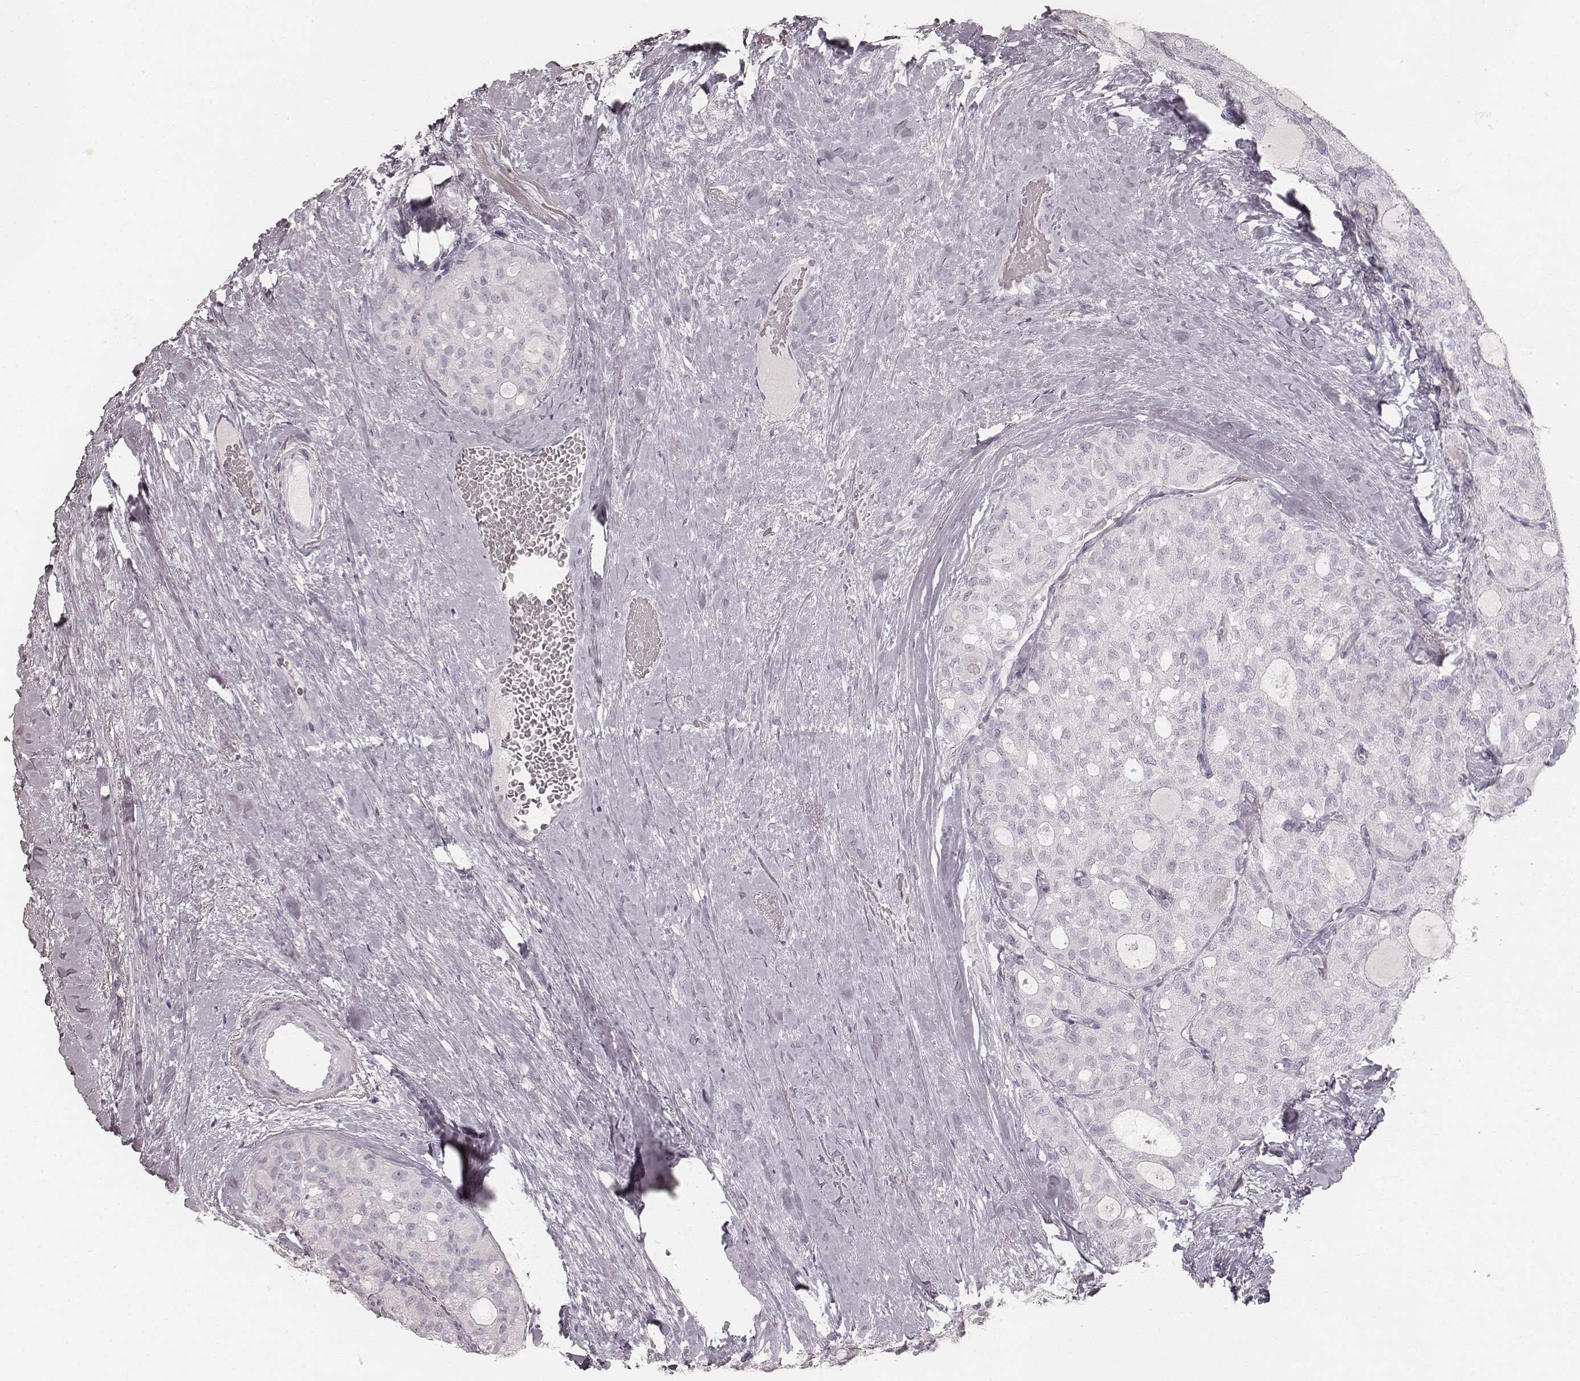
{"staining": {"intensity": "negative", "quantity": "none", "location": "none"}, "tissue": "thyroid cancer", "cell_type": "Tumor cells", "image_type": "cancer", "snomed": [{"axis": "morphology", "description": "Follicular adenoma carcinoma, NOS"}, {"axis": "topography", "description": "Thyroid gland"}], "caption": "Follicular adenoma carcinoma (thyroid) was stained to show a protein in brown. There is no significant staining in tumor cells. (DAB (3,3'-diaminobenzidine) immunohistochemistry with hematoxylin counter stain).", "gene": "KRT34", "patient": {"sex": "male", "age": 75}}